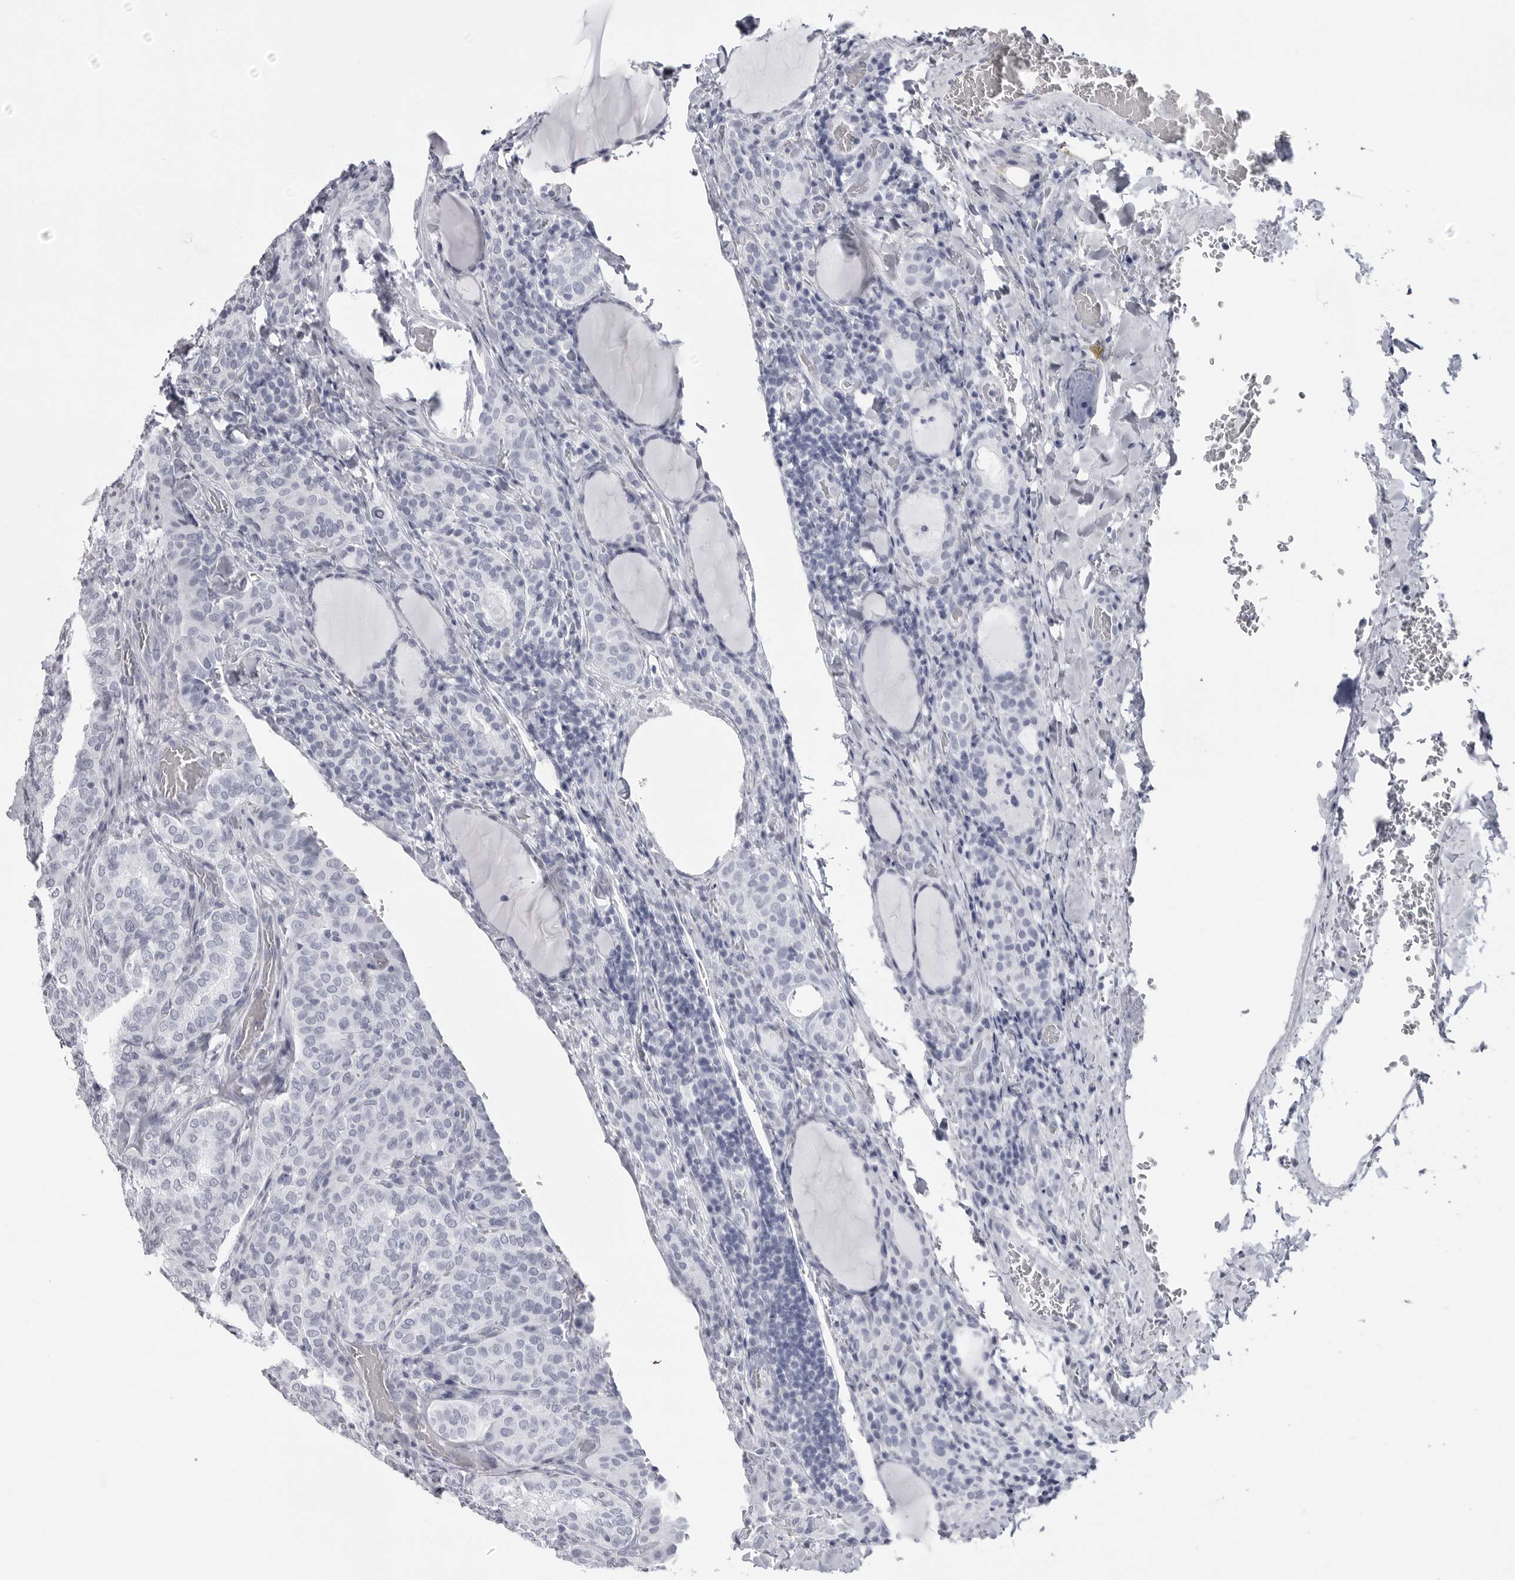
{"staining": {"intensity": "negative", "quantity": "none", "location": "none"}, "tissue": "thyroid cancer", "cell_type": "Tumor cells", "image_type": "cancer", "snomed": [{"axis": "morphology", "description": "Normal tissue, NOS"}, {"axis": "morphology", "description": "Papillary adenocarcinoma, NOS"}, {"axis": "topography", "description": "Thyroid gland"}], "caption": "This is an immunohistochemistry (IHC) histopathology image of human thyroid papillary adenocarcinoma. There is no staining in tumor cells.", "gene": "CST2", "patient": {"sex": "female", "age": 30}}